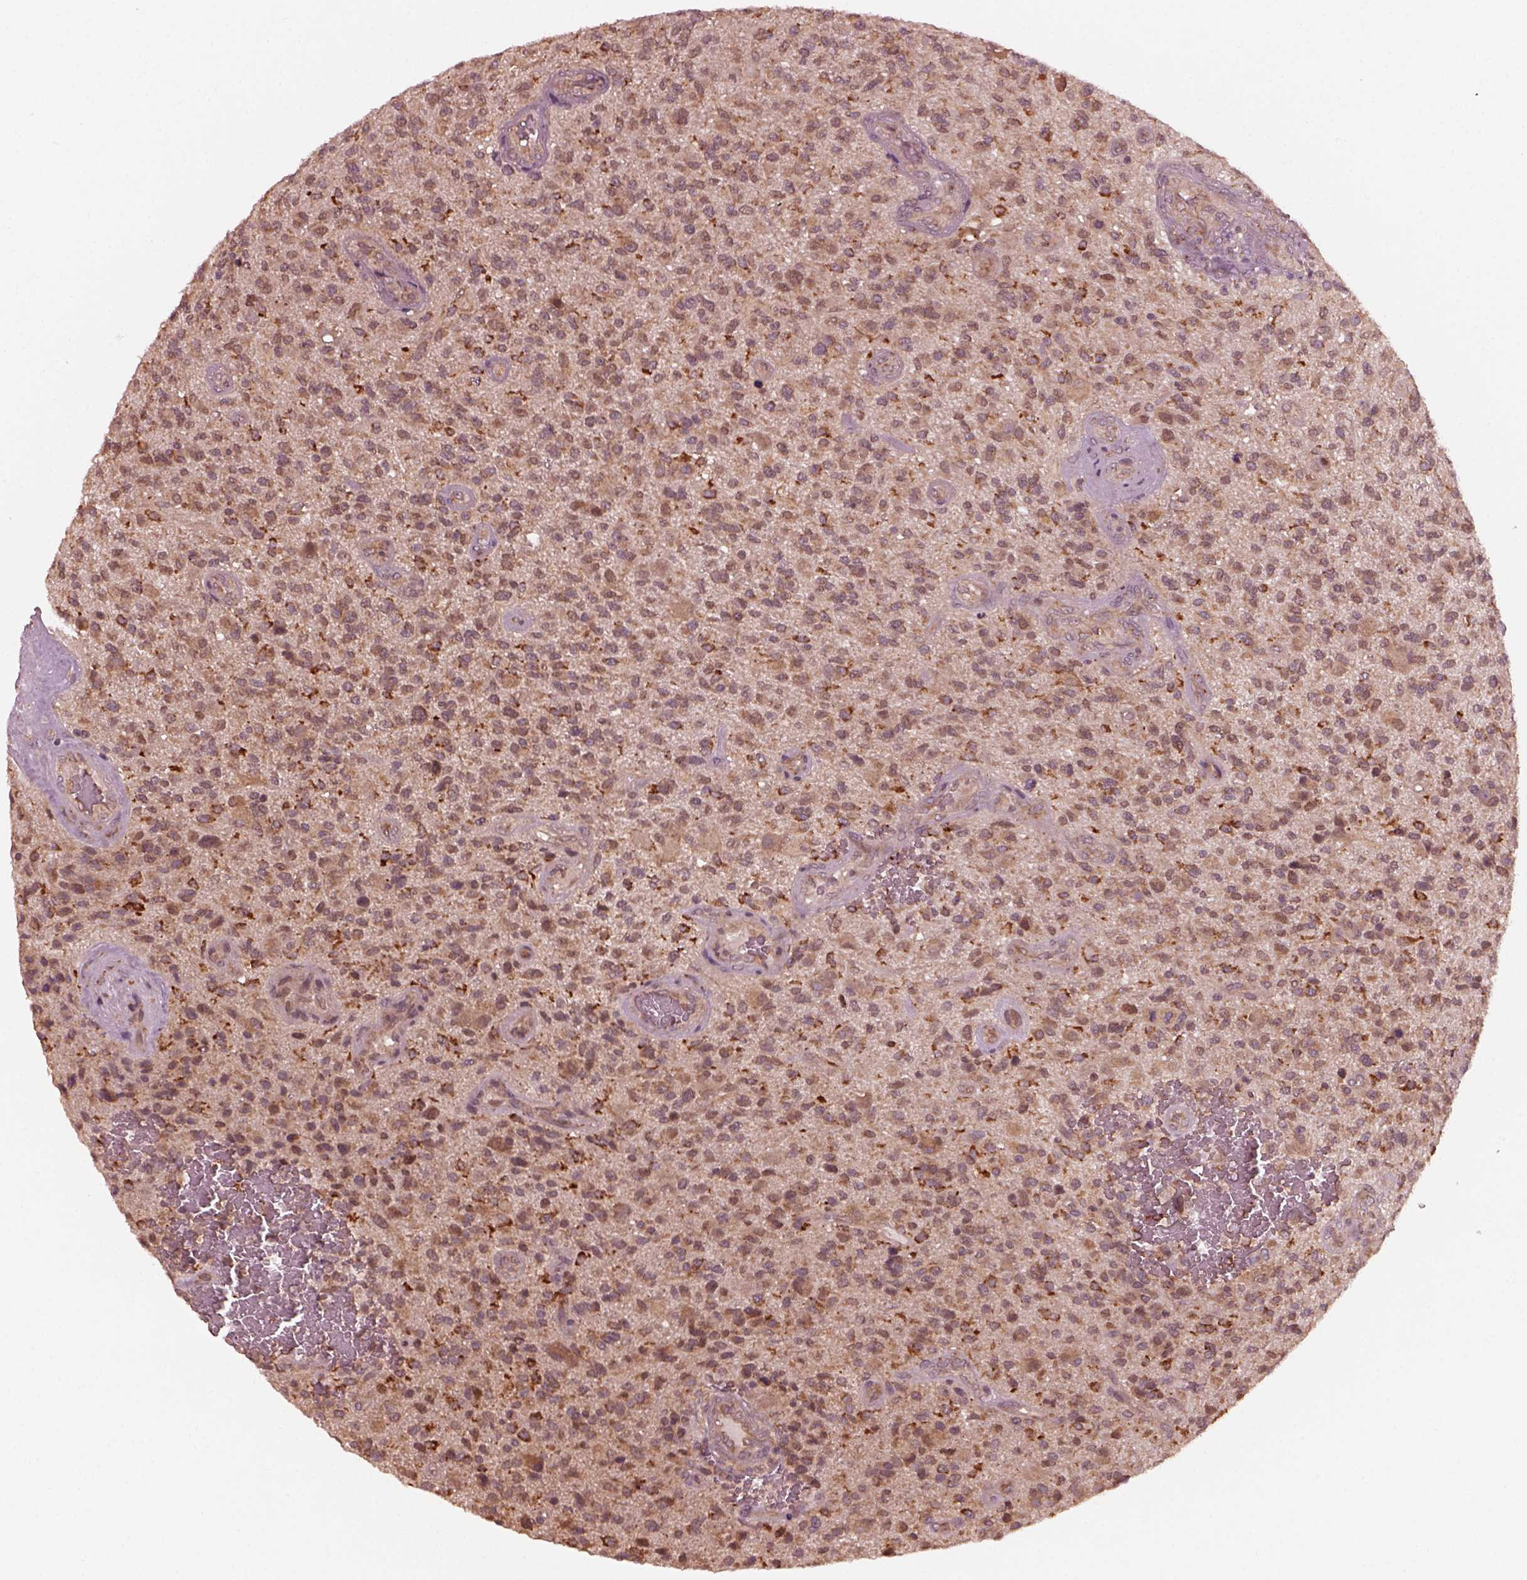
{"staining": {"intensity": "moderate", "quantity": "<25%", "location": "cytoplasmic/membranous"}, "tissue": "glioma", "cell_type": "Tumor cells", "image_type": "cancer", "snomed": [{"axis": "morphology", "description": "Glioma, malignant, High grade"}, {"axis": "topography", "description": "Brain"}], "caption": "High-magnification brightfield microscopy of malignant high-grade glioma stained with DAB (brown) and counterstained with hematoxylin (blue). tumor cells exhibit moderate cytoplasmic/membranous staining is appreciated in approximately<25% of cells.", "gene": "FAF2", "patient": {"sex": "male", "age": 47}}